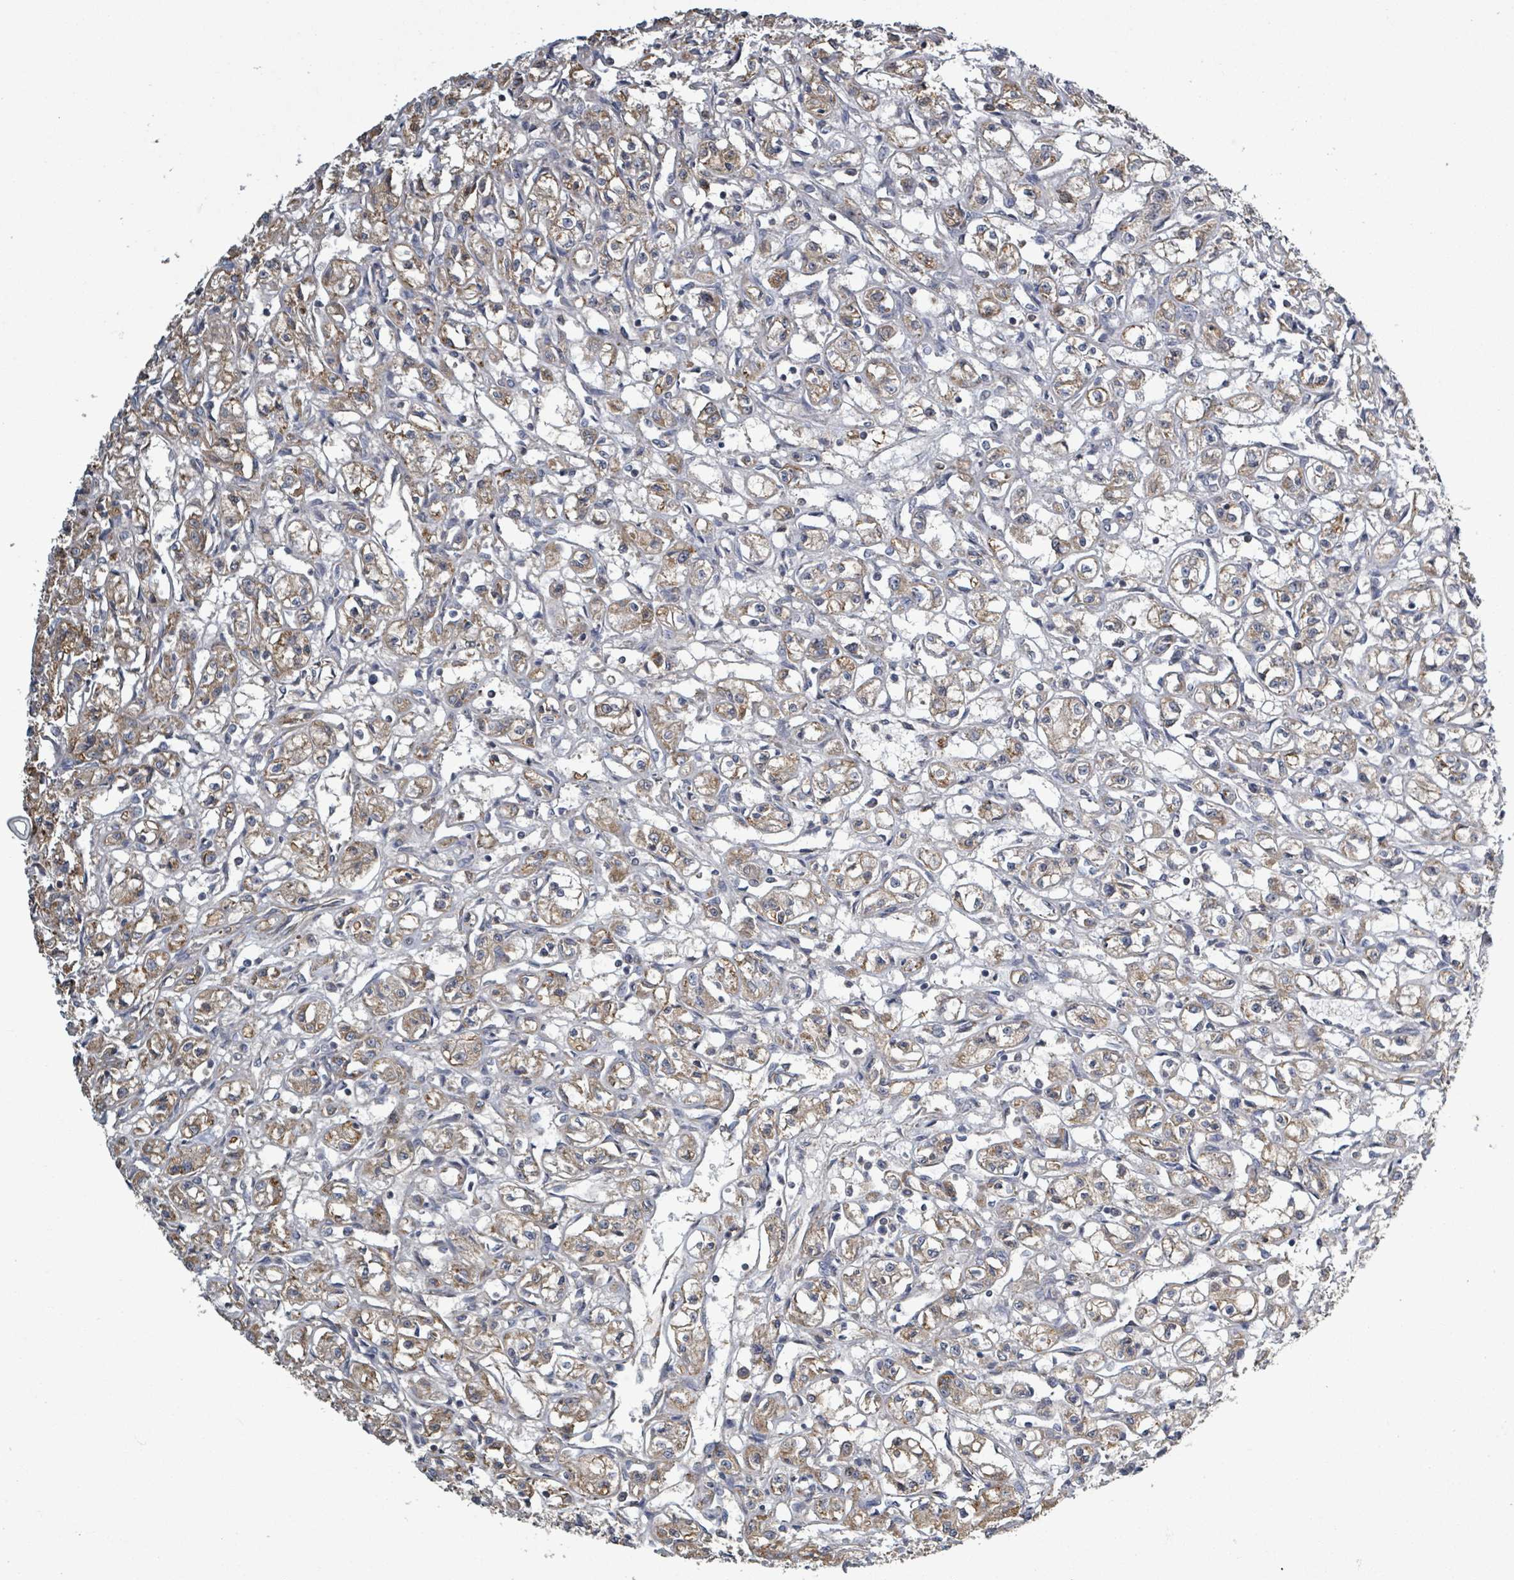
{"staining": {"intensity": "weak", "quantity": ">75%", "location": "cytoplasmic/membranous"}, "tissue": "renal cancer", "cell_type": "Tumor cells", "image_type": "cancer", "snomed": [{"axis": "morphology", "description": "Adenocarcinoma, NOS"}, {"axis": "topography", "description": "Kidney"}], "caption": "Immunohistochemical staining of human renal cancer (adenocarcinoma) demonstrates low levels of weak cytoplasmic/membranous protein staining in approximately >75% of tumor cells.", "gene": "ADCK1", "patient": {"sex": "male", "age": 56}}